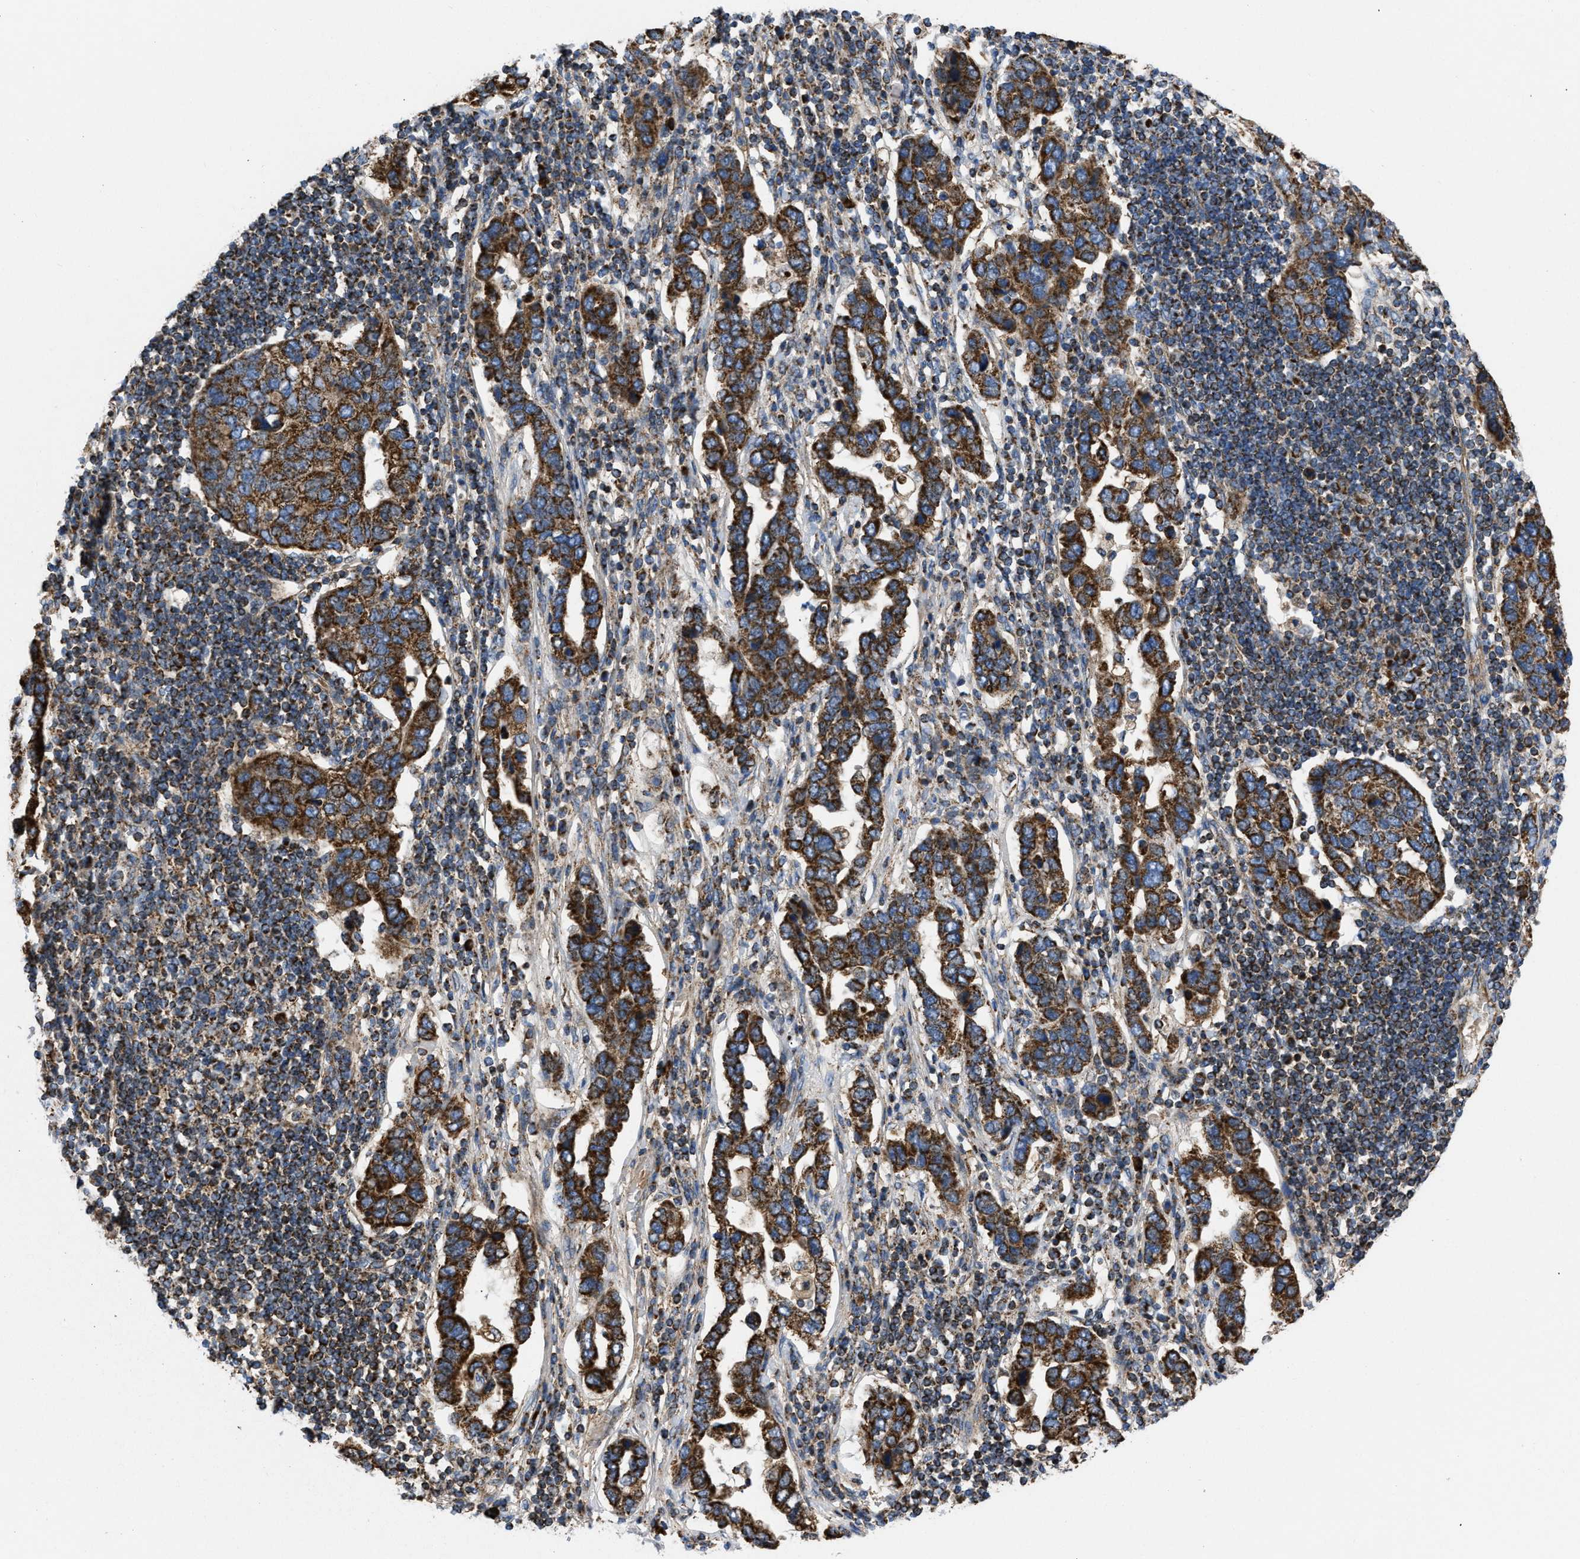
{"staining": {"intensity": "strong", "quantity": ">75%", "location": "cytoplasmic/membranous"}, "tissue": "pancreatic cancer", "cell_type": "Tumor cells", "image_type": "cancer", "snomed": [{"axis": "morphology", "description": "Adenocarcinoma, NOS"}, {"axis": "topography", "description": "Pancreas"}], "caption": "Pancreatic cancer (adenocarcinoma) was stained to show a protein in brown. There is high levels of strong cytoplasmic/membranous expression in approximately >75% of tumor cells.", "gene": "OPTN", "patient": {"sex": "female", "age": 61}}